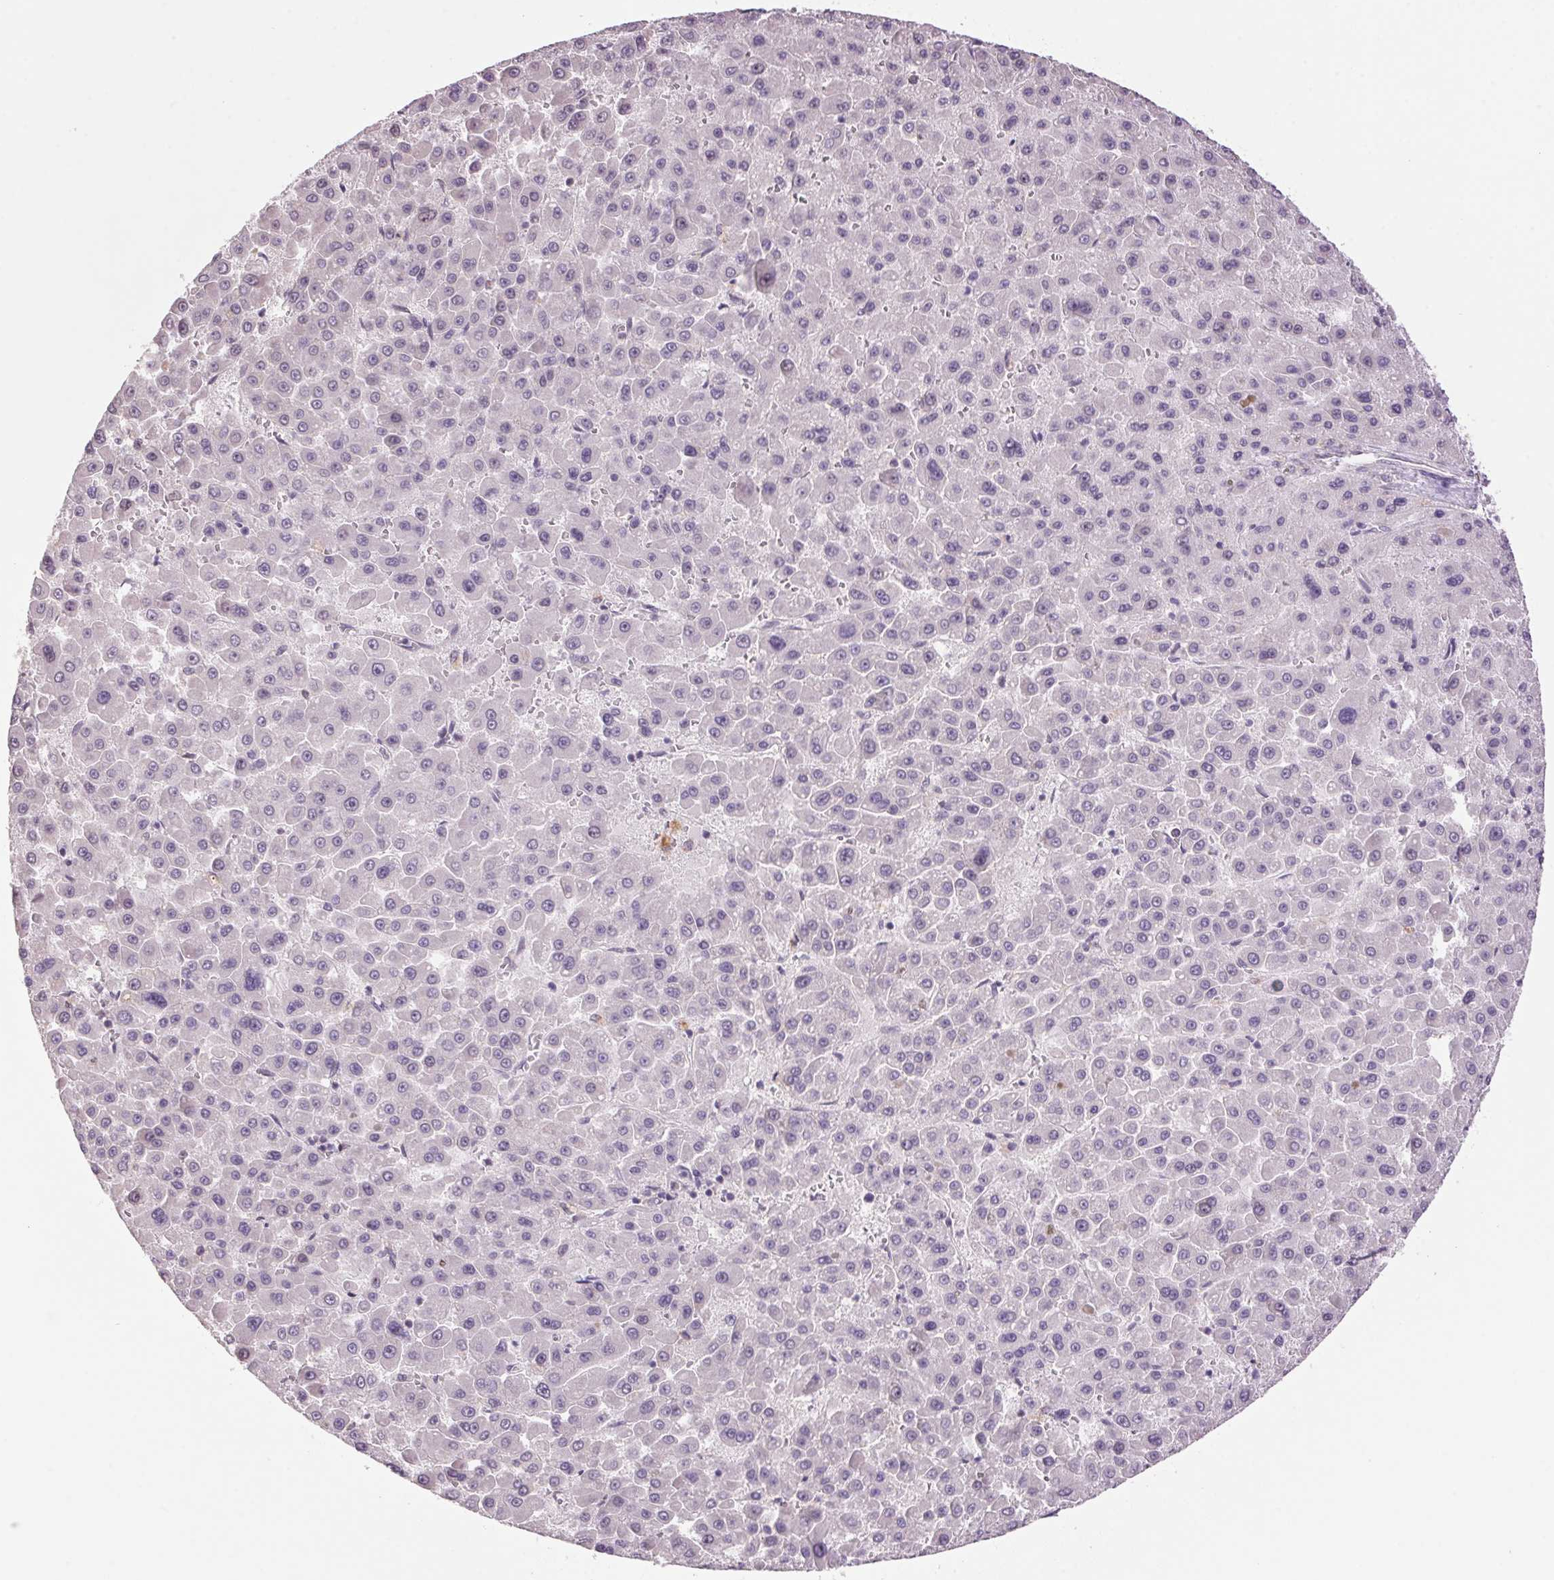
{"staining": {"intensity": "negative", "quantity": "none", "location": "none"}, "tissue": "liver cancer", "cell_type": "Tumor cells", "image_type": "cancer", "snomed": [{"axis": "morphology", "description": "Carcinoma, Hepatocellular, NOS"}, {"axis": "topography", "description": "Liver"}], "caption": "This is an immunohistochemistry (IHC) photomicrograph of hepatocellular carcinoma (liver). There is no expression in tumor cells.", "gene": "VWA3B", "patient": {"sex": "male", "age": 78}}